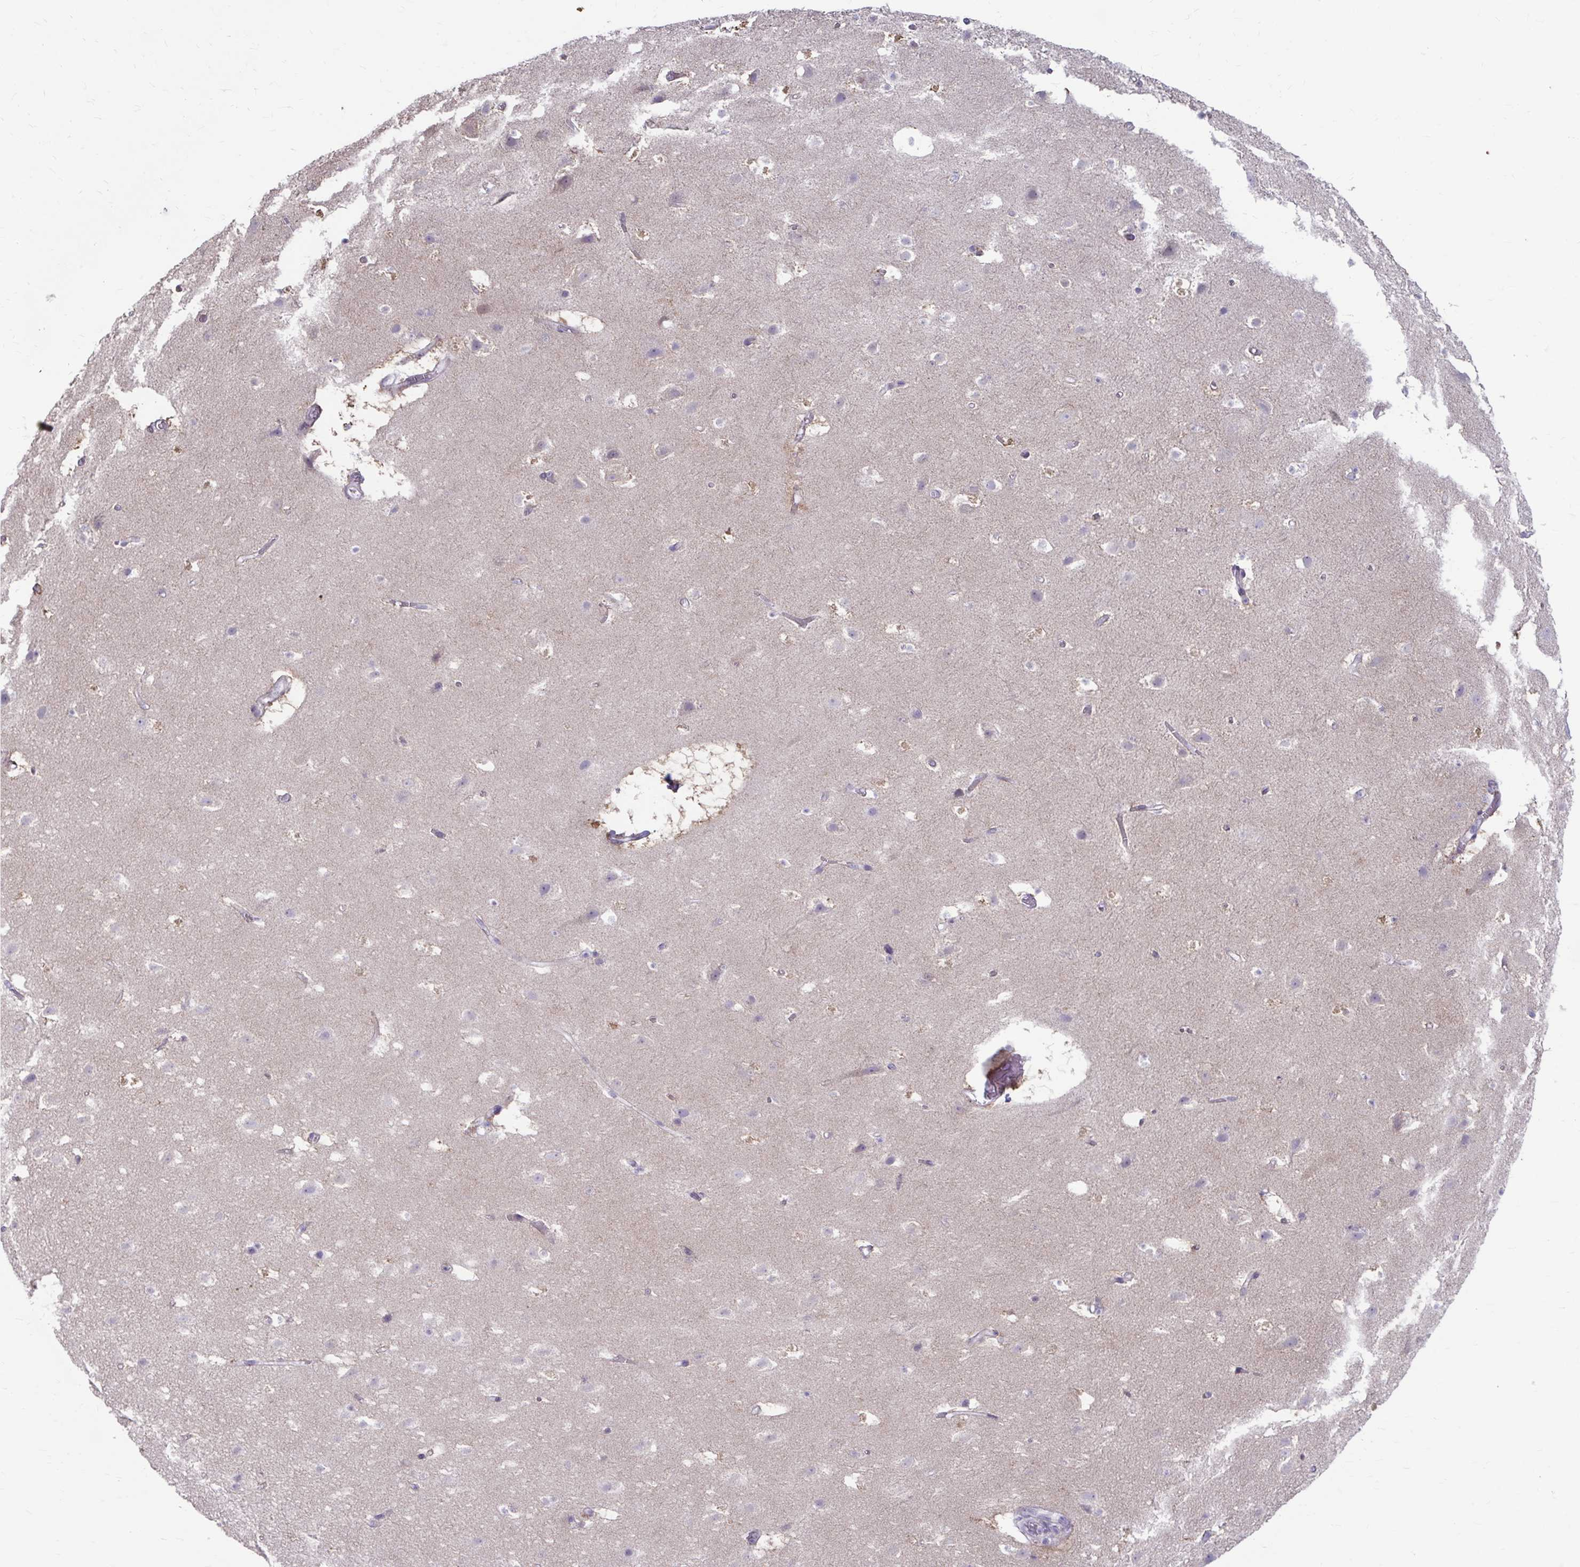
{"staining": {"intensity": "moderate", "quantity": "25%-75%", "location": "cytoplasmic/membranous"}, "tissue": "cerebral cortex", "cell_type": "Endothelial cells", "image_type": "normal", "snomed": [{"axis": "morphology", "description": "Normal tissue, NOS"}, {"axis": "topography", "description": "Cerebral cortex"}], "caption": "A brown stain highlights moderate cytoplasmic/membranous positivity of a protein in endothelial cells of benign cerebral cortex. (DAB (3,3'-diaminobenzidine) IHC with brightfield microscopy, high magnification).", "gene": "MSMO1", "patient": {"sex": "female", "age": 42}}